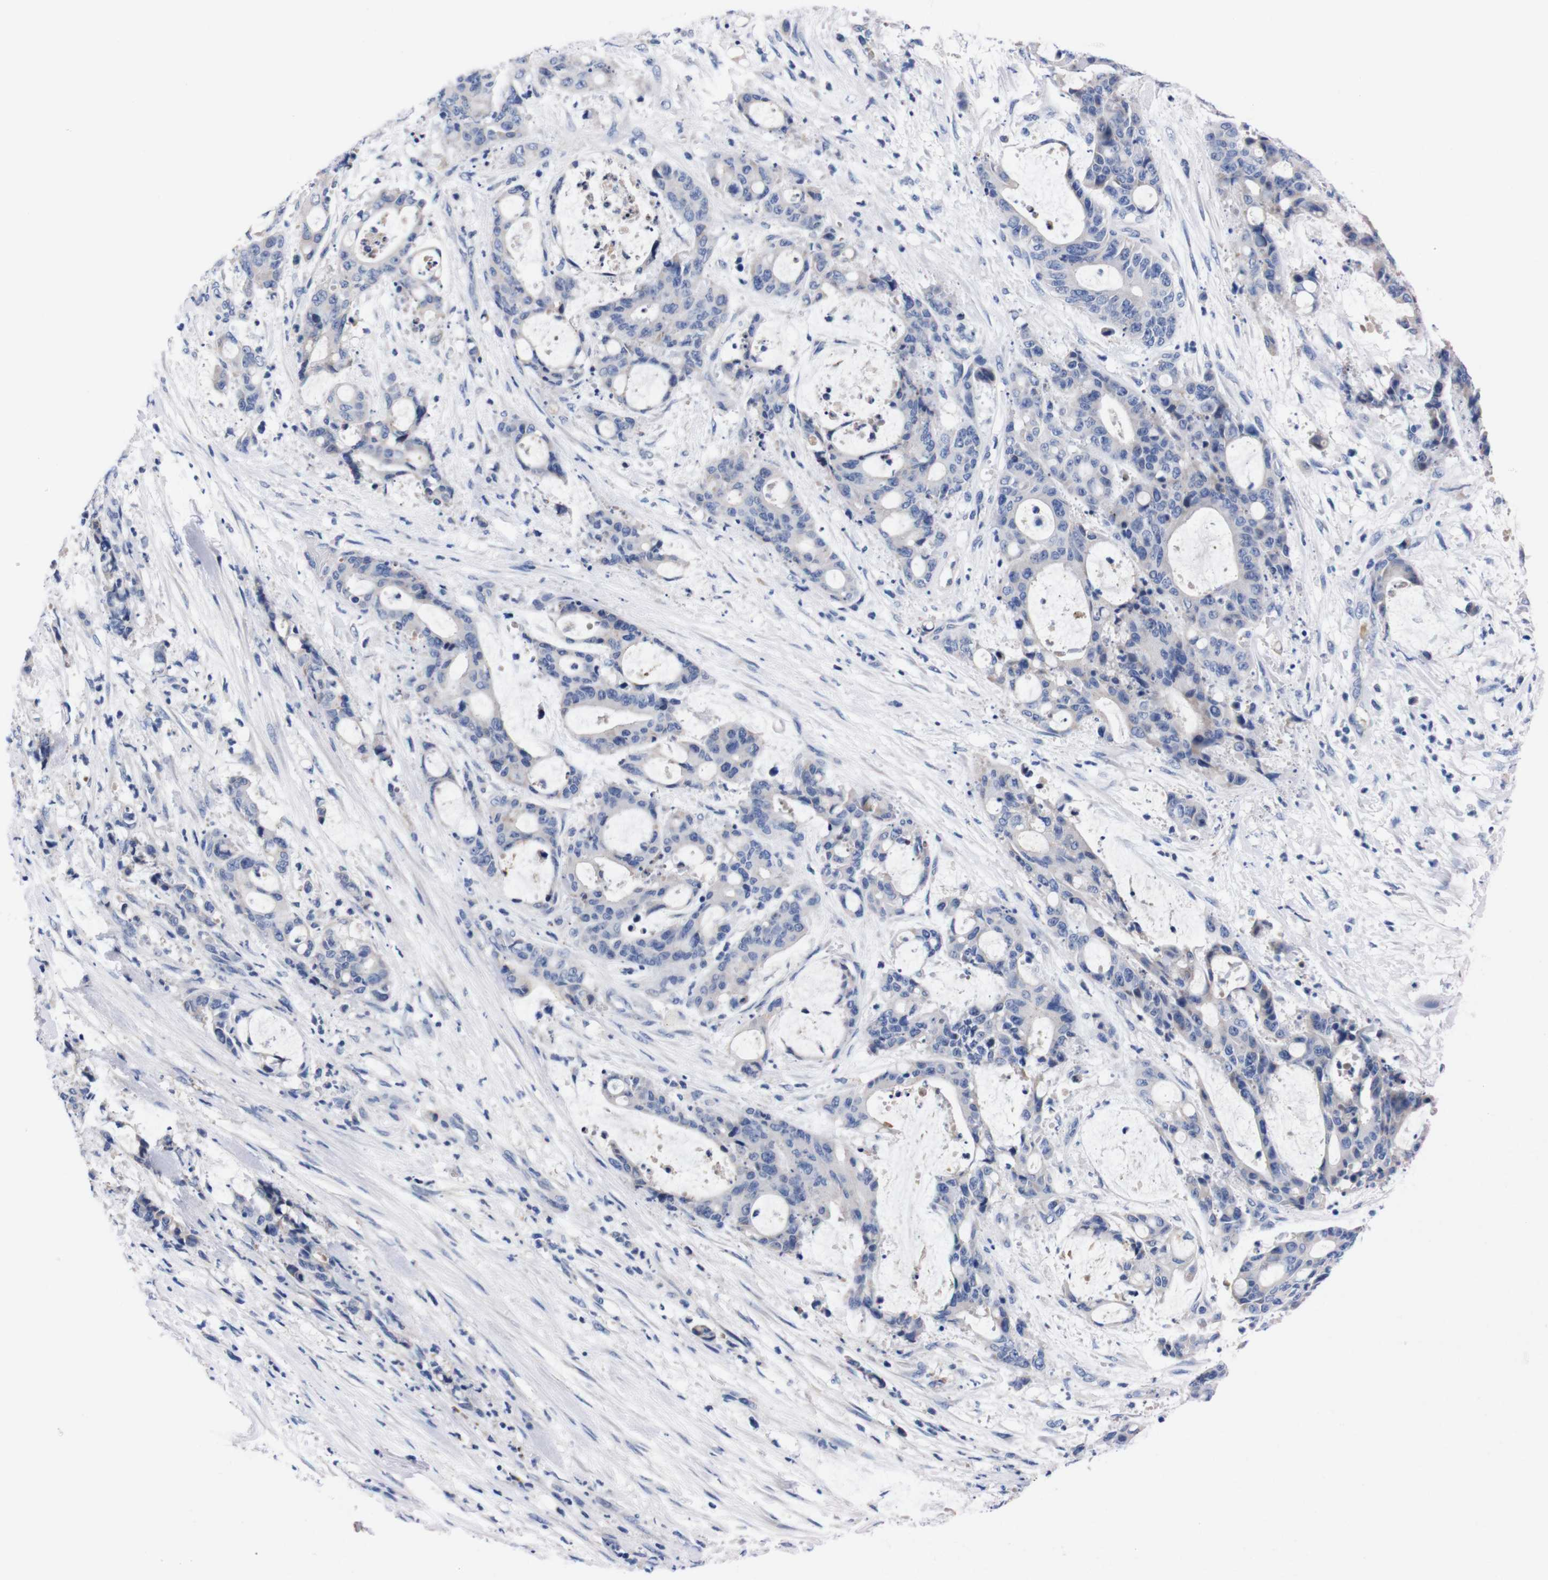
{"staining": {"intensity": "negative", "quantity": "none", "location": "none"}, "tissue": "liver cancer", "cell_type": "Tumor cells", "image_type": "cancer", "snomed": [{"axis": "morphology", "description": "Normal tissue, NOS"}, {"axis": "morphology", "description": "Cholangiocarcinoma"}, {"axis": "topography", "description": "Liver"}, {"axis": "topography", "description": "Peripheral nerve tissue"}], "caption": "IHC image of neoplastic tissue: liver cancer (cholangiocarcinoma) stained with DAB (3,3'-diaminobenzidine) exhibits no significant protein expression in tumor cells.", "gene": "FAM210A", "patient": {"sex": "female", "age": 73}}